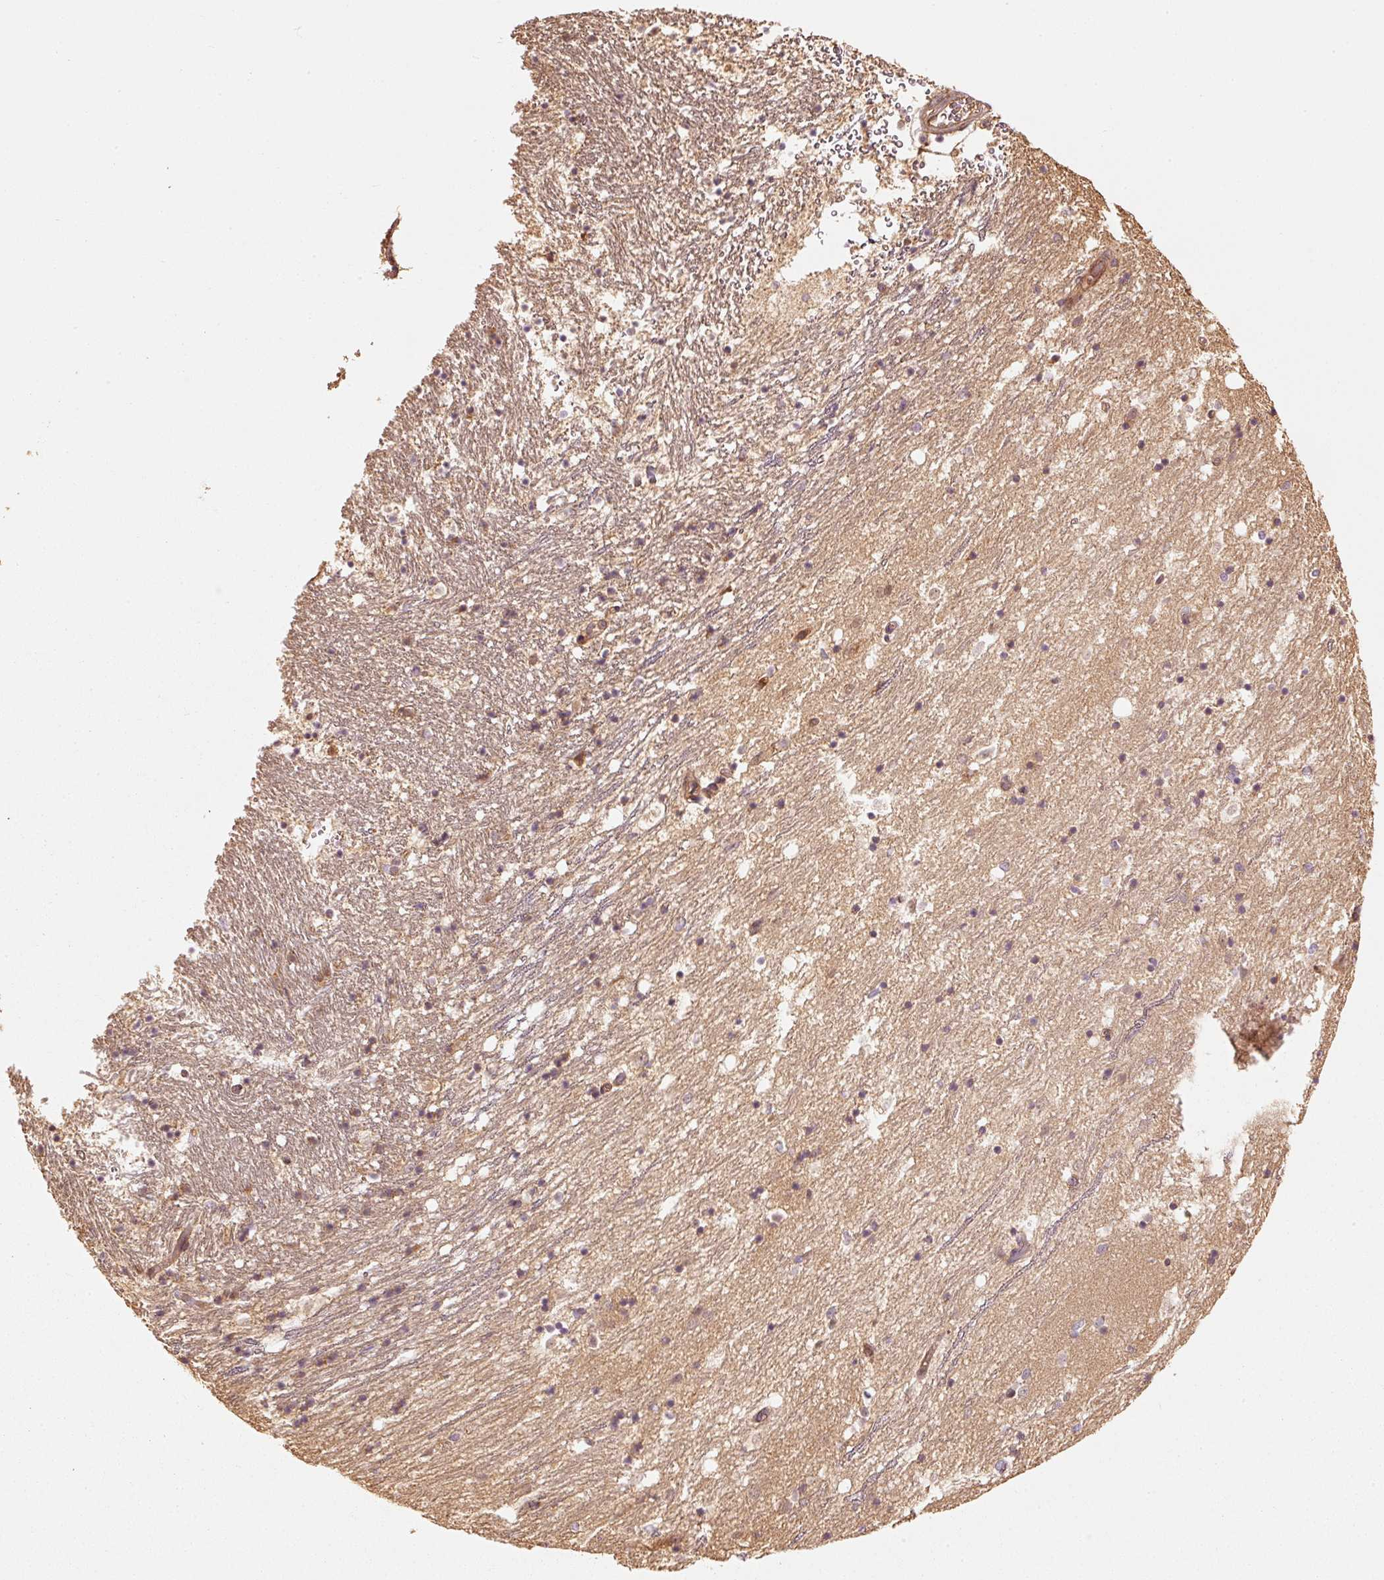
{"staining": {"intensity": "moderate", "quantity": "25%-75%", "location": "cytoplasmic/membranous"}, "tissue": "caudate", "cell_type": "Glial cells", "image_type": "normal", "snomed": [{"axis": "morphology", "description": "Normal tissue, NOS"}, {"axis": "topography", "description": "Lateral ventricle wall"}], "caption": "Glial cells demonstrate medium levels of moderate cytoplasmic/membranous positivity in approximately 25%-75% of cells in unremarkable human caudate. The staining was performed using DAB, with brown indicating positive protein expression. Nuclei are stained blue with hematoxylin.", "gene": "STAU1", "patient": {"sex": "male", "age": 58}}